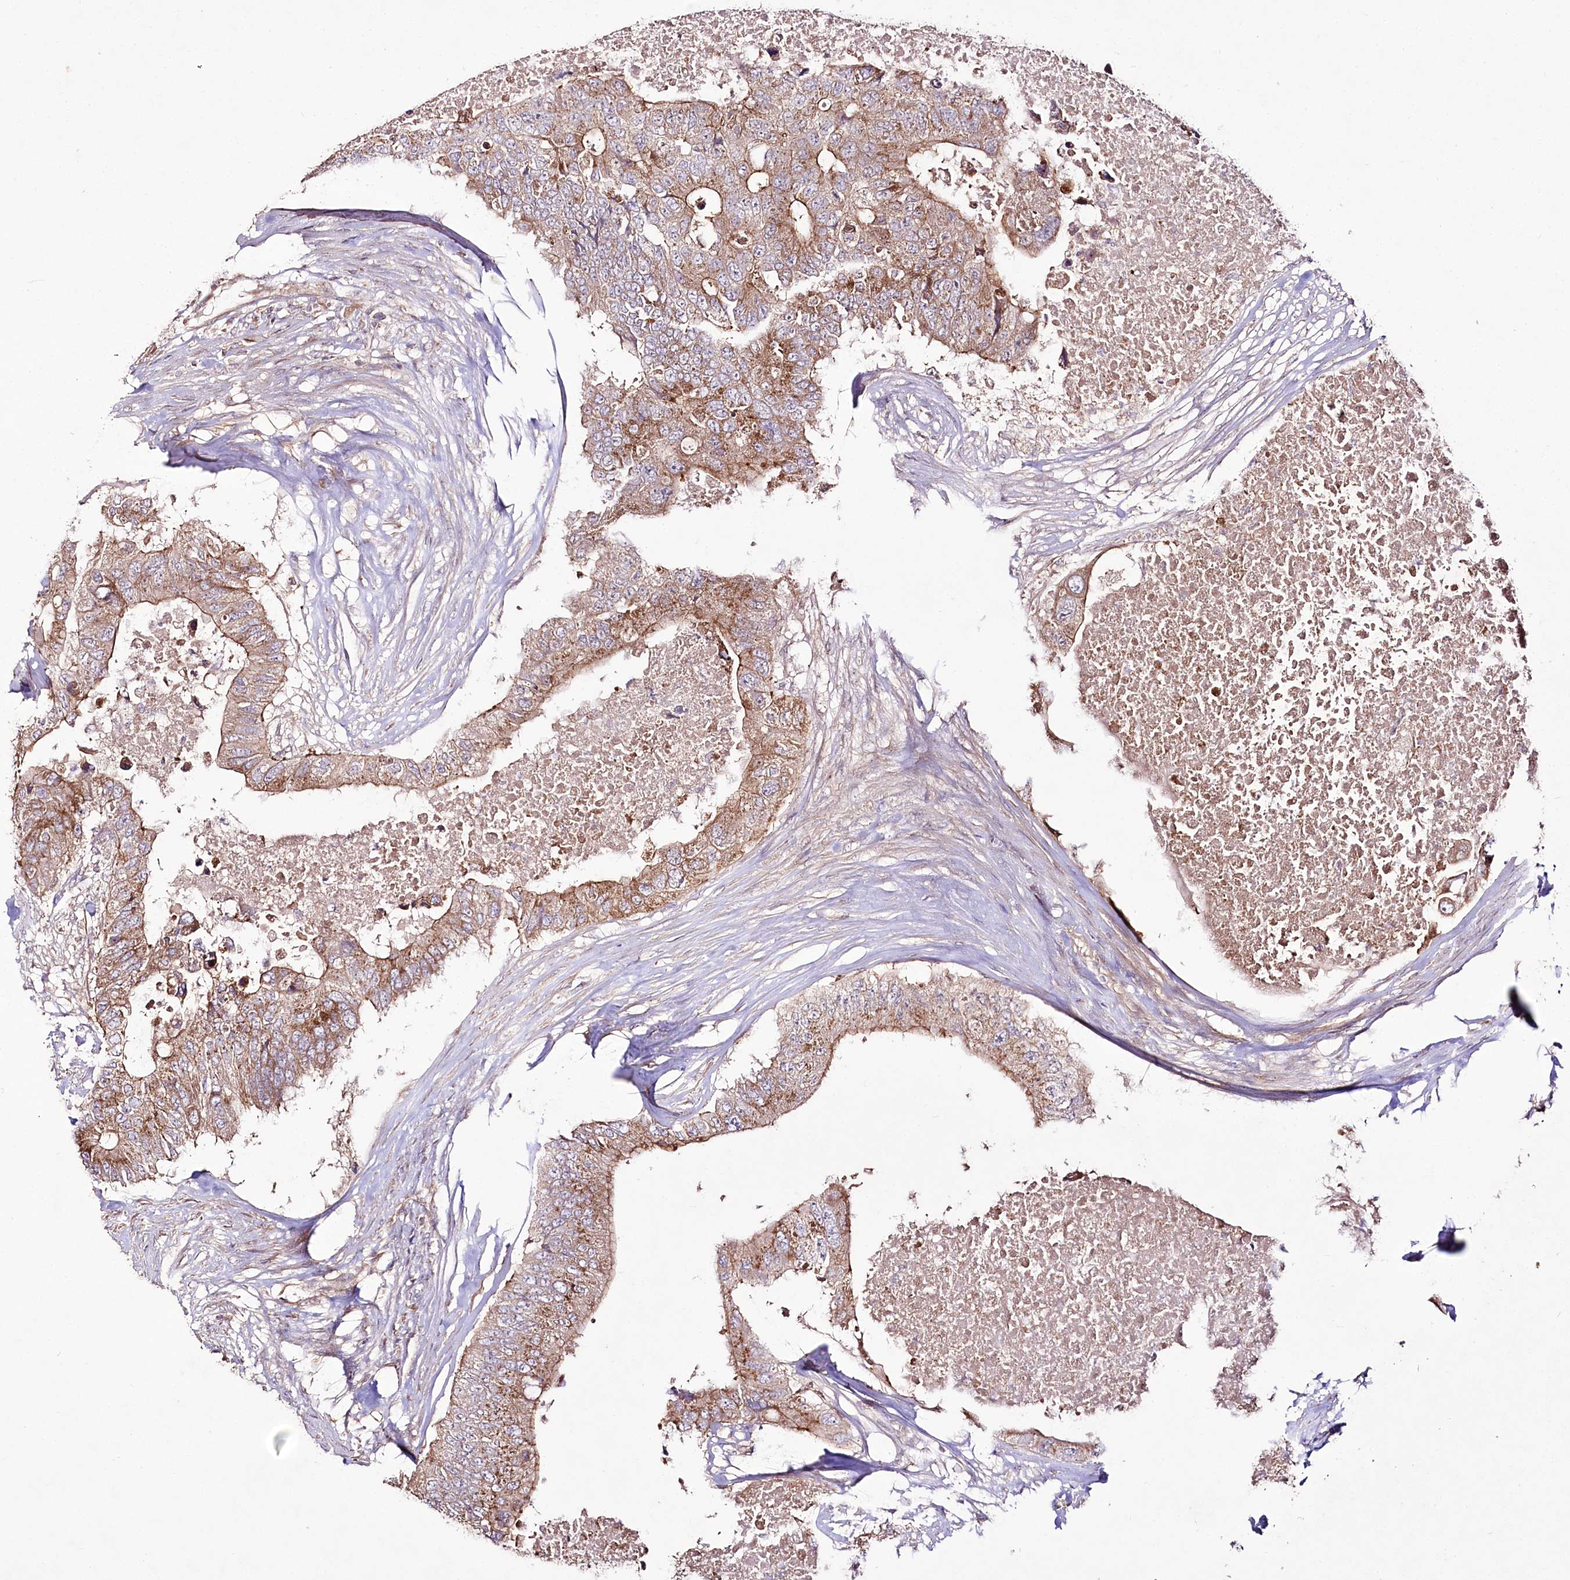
{"staining": {"intensity": "moderate", "quantity": ">75%", "location": "cytoplasmic/membranous"}, "tissue": "colorectal cancer", "cell_type": "Tumor cells", "image_type": "cancer", "snomed": [{"axis": "morphology", "description": "Adenocarcinoma, NOS"}, {"axis": "topography", "description": "Colon"}], "caption": "Moderate cytoplasmic/membranous positivity for a protein is appreciated in approximately >75% of tumor cells of adenocarcinoma (colorectal) using IHC.", "gene": "REXO2", "patient": {"sex": "male", "age": 71}}